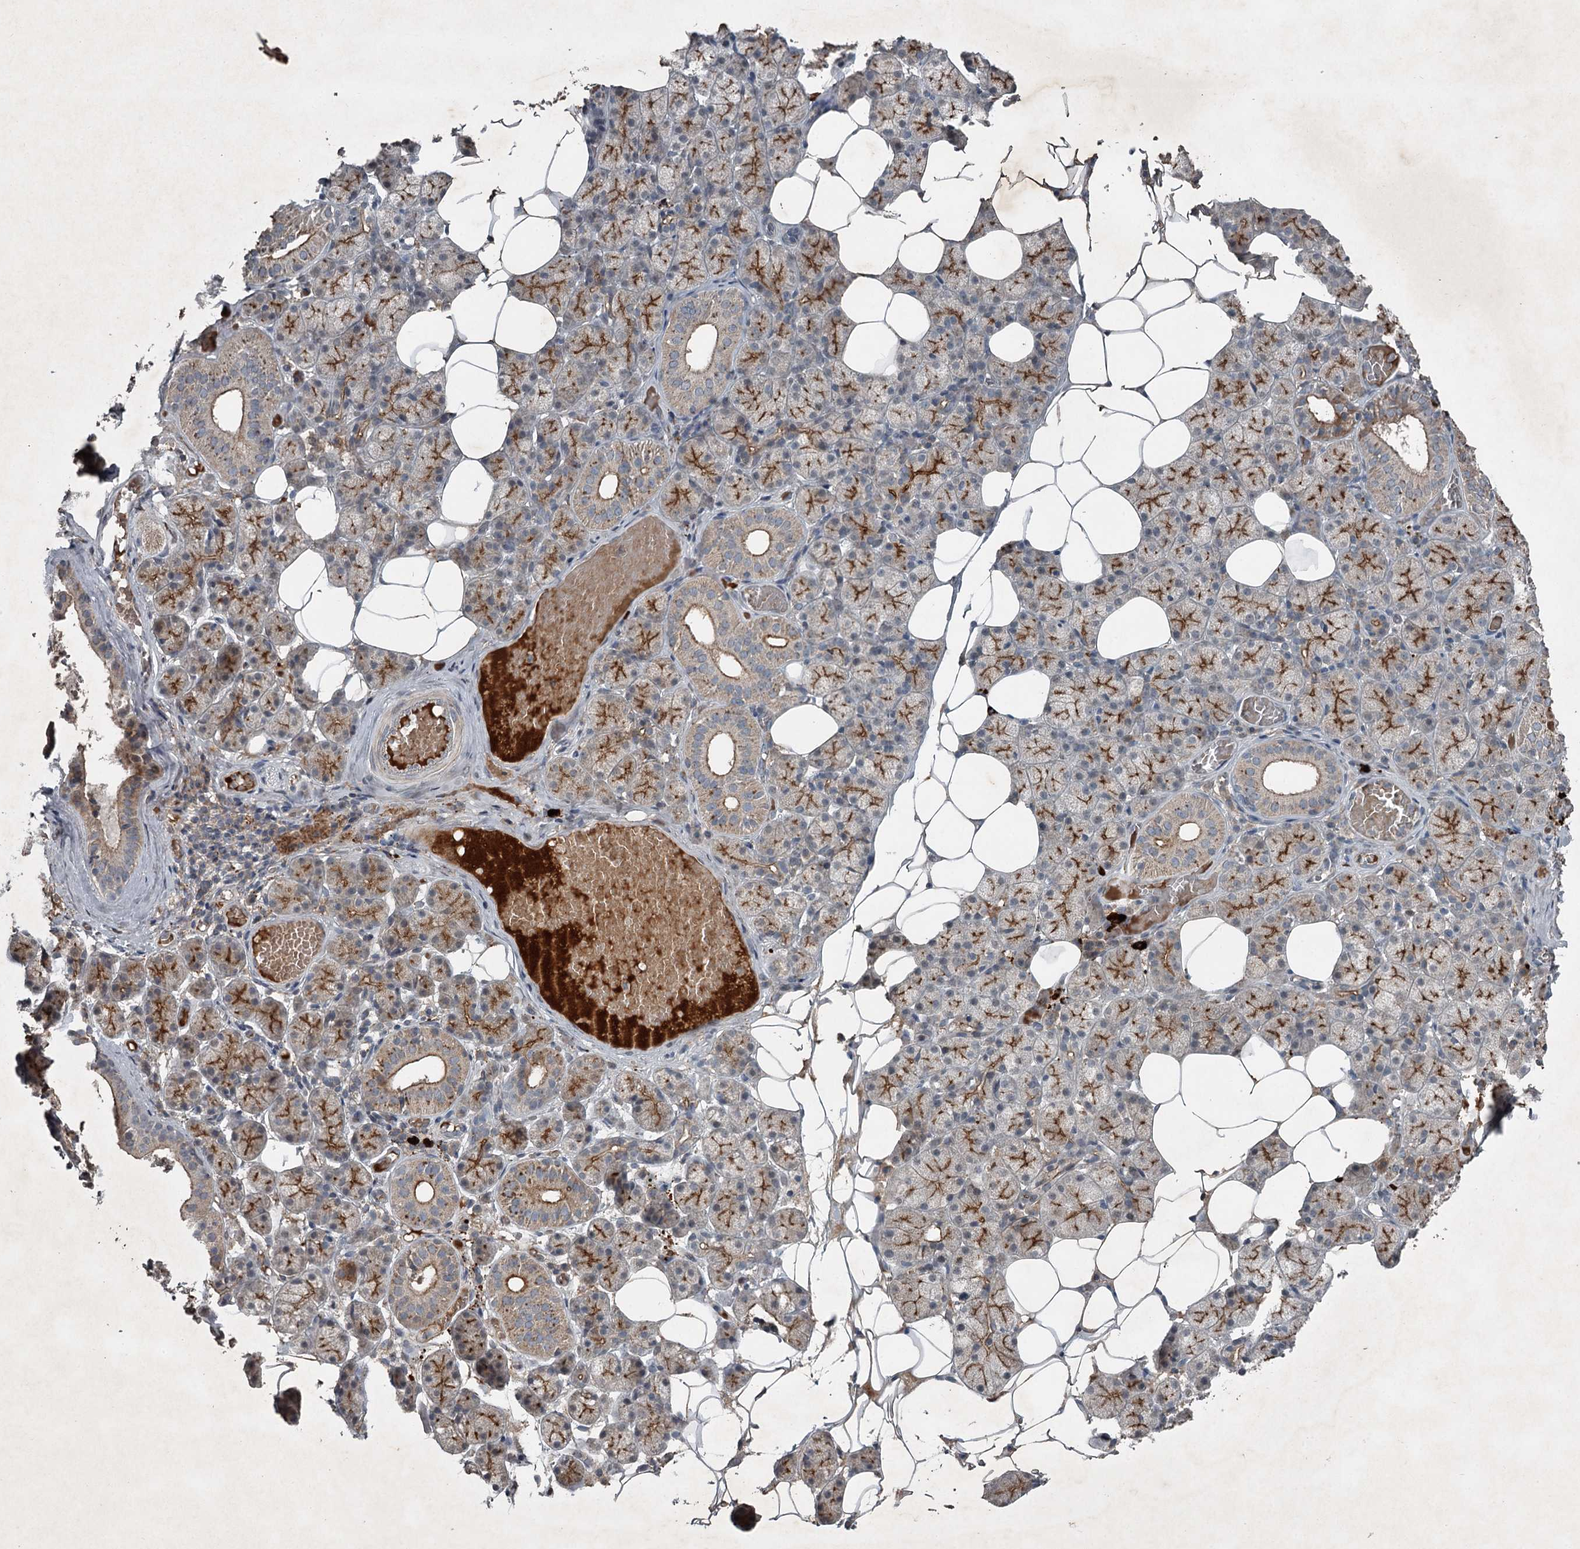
{"staining": {"intensity": "moderate", "quantity": "25%-75%", "location": "cytoplasmic/membranous"}, "tissue": "salivary gland", "cell_type": "Glandular cells", "image_type": "normal", "snomed": [{"axis": "morphology", "description": "Normal tissue, NOS"}, {"axis": "topography", "description": "Salivary gland"}], "caption": "About 25%-75% of glandular cells in normal salivary gland reveal moderate cytoplasmic/membranous protein expression as visualized by brown immunohistochemical staining.", "gene": "SLC39A8", "patient": {"sex": "female", "age": 33}}